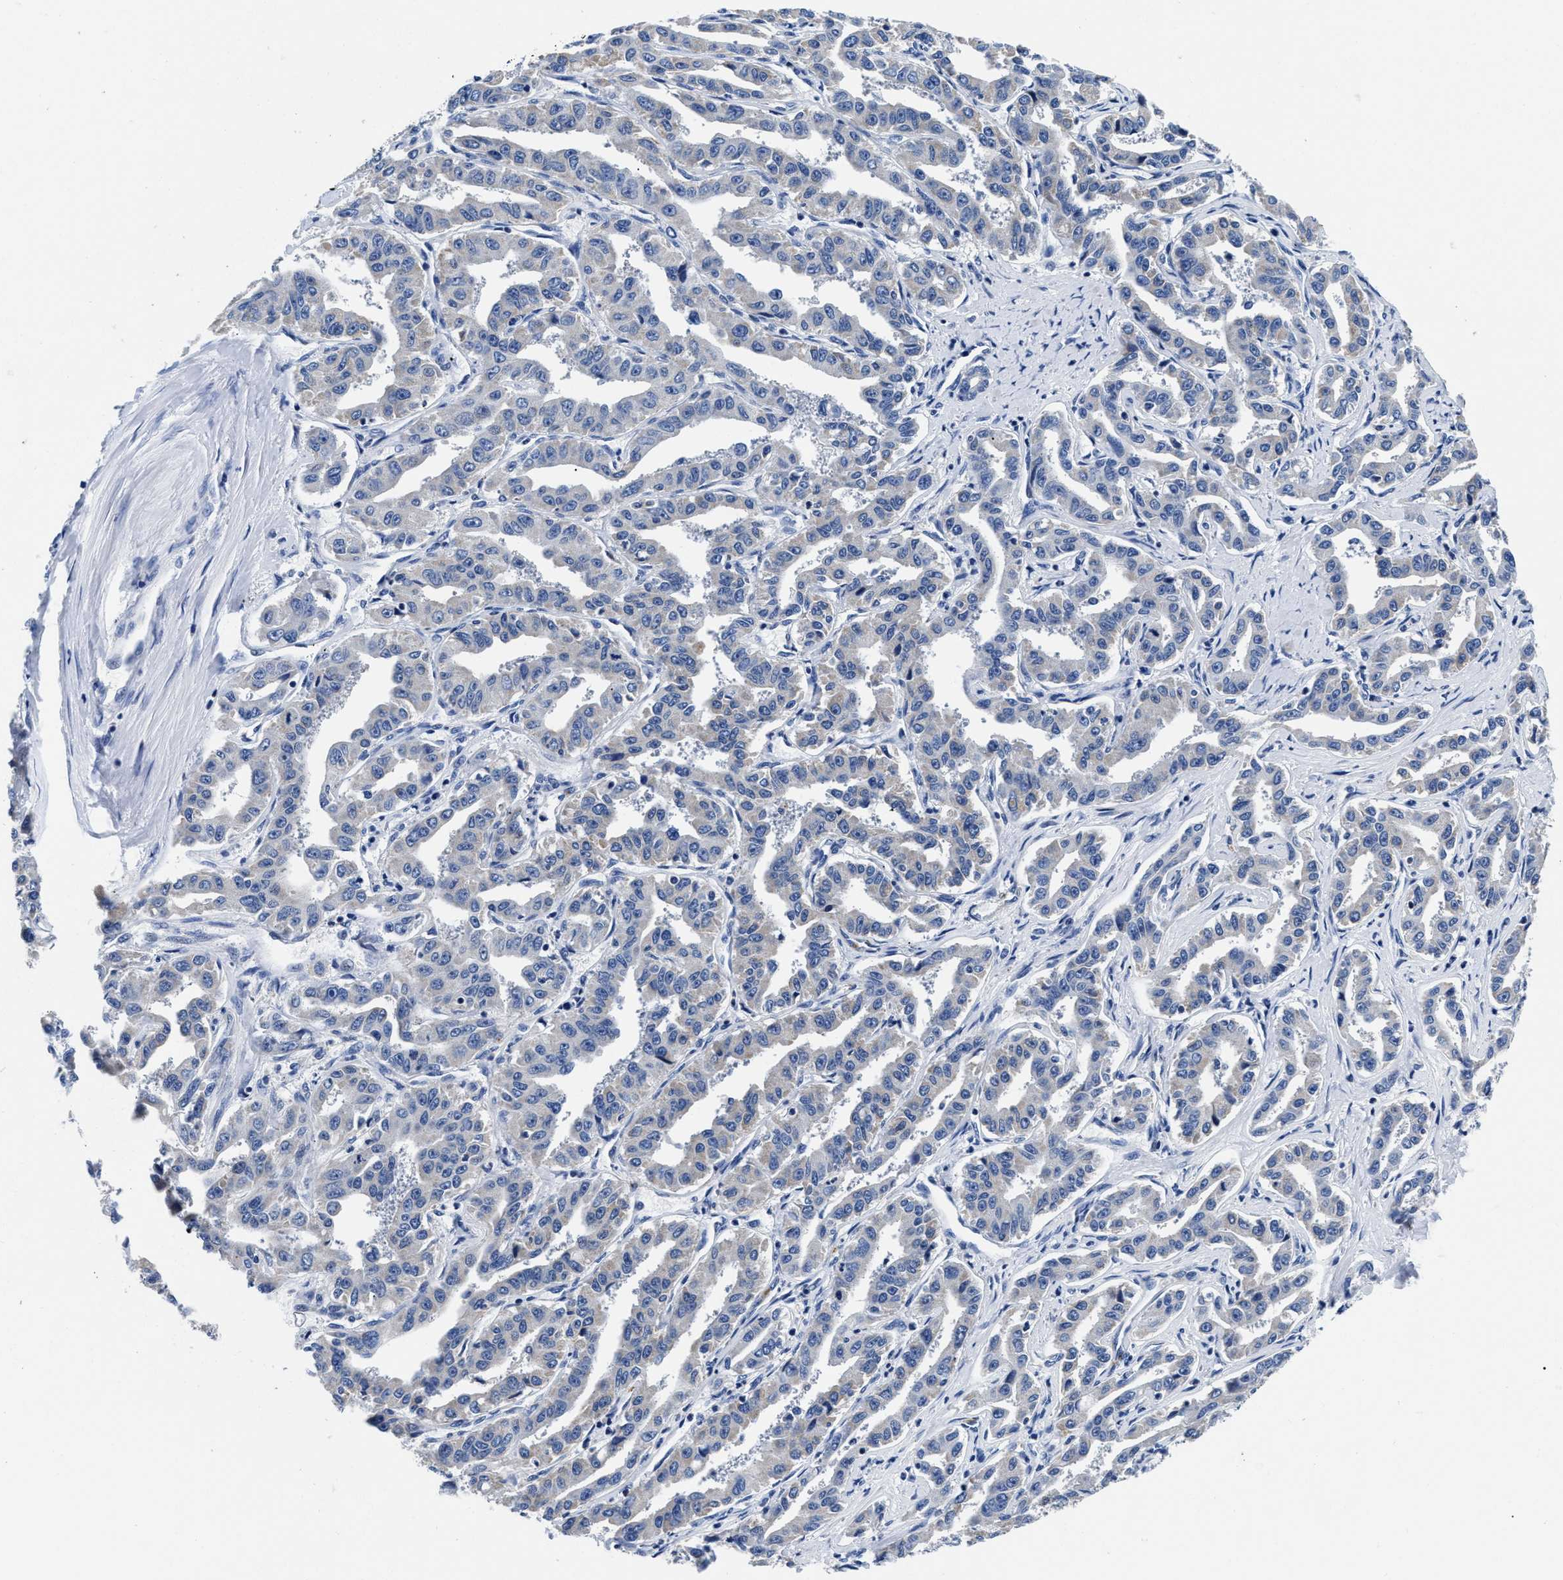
{"staining": {"intensity": "negative", "quantity": "none", "location": "none"}, "tissue": "liver cancer", "cell_type": "Tumor cells", "image_type": "cancer", "snomed": [{"axis": "morphology", "description": "Cholangiocarcinoma"}, {"axis": "topography", "description": "Liver"}], "caption": "Tumor cells show no significant protein staining in liver cancer (cholangiocarcinoma).", "gene": "SLC35F1", "patient": {"sex": "male", "age": 59}}